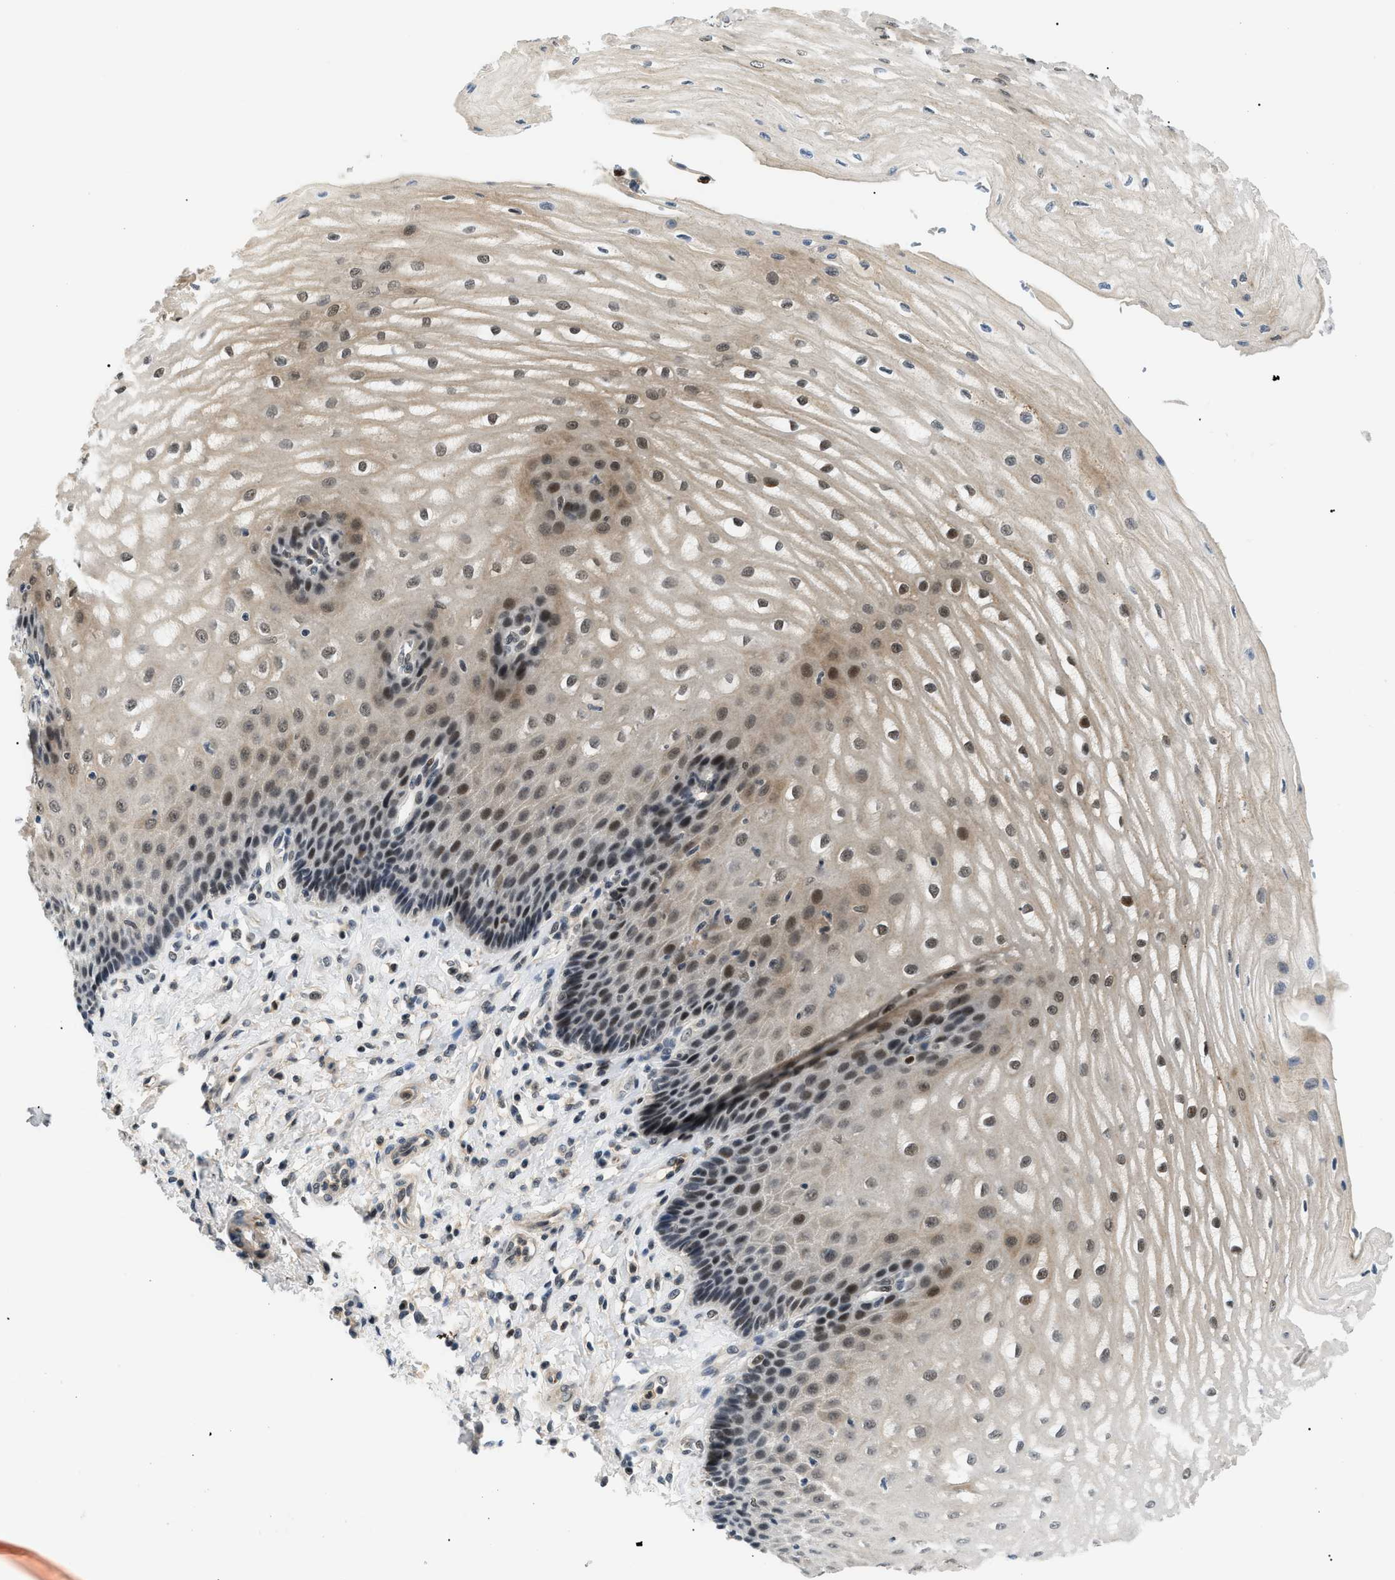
{"staining": {"intensity": "moderate", "quantity": ">75%", "location": "cytoplasmic/membranous,nuclear"}, "tissue": "esophagus", "cell_type": "Squamous epithelial cells", "image_type": "normal", "snomed": [{"axis": "morphology", "description": "Normal tissue, NOS"}, {"axis": "topography", "description": "Esophagus"}], "caption": "Squamous epithelial cells reveal medium levels of moderate cytoplasmic/membranous,nuclear expression in about >75% of cells in benign human esophagus. (brown staining indicates protein expression, while blue staining denotes nuclei).", "gene": "RBM15", "patient": {"sex": "male", "age": 54}}